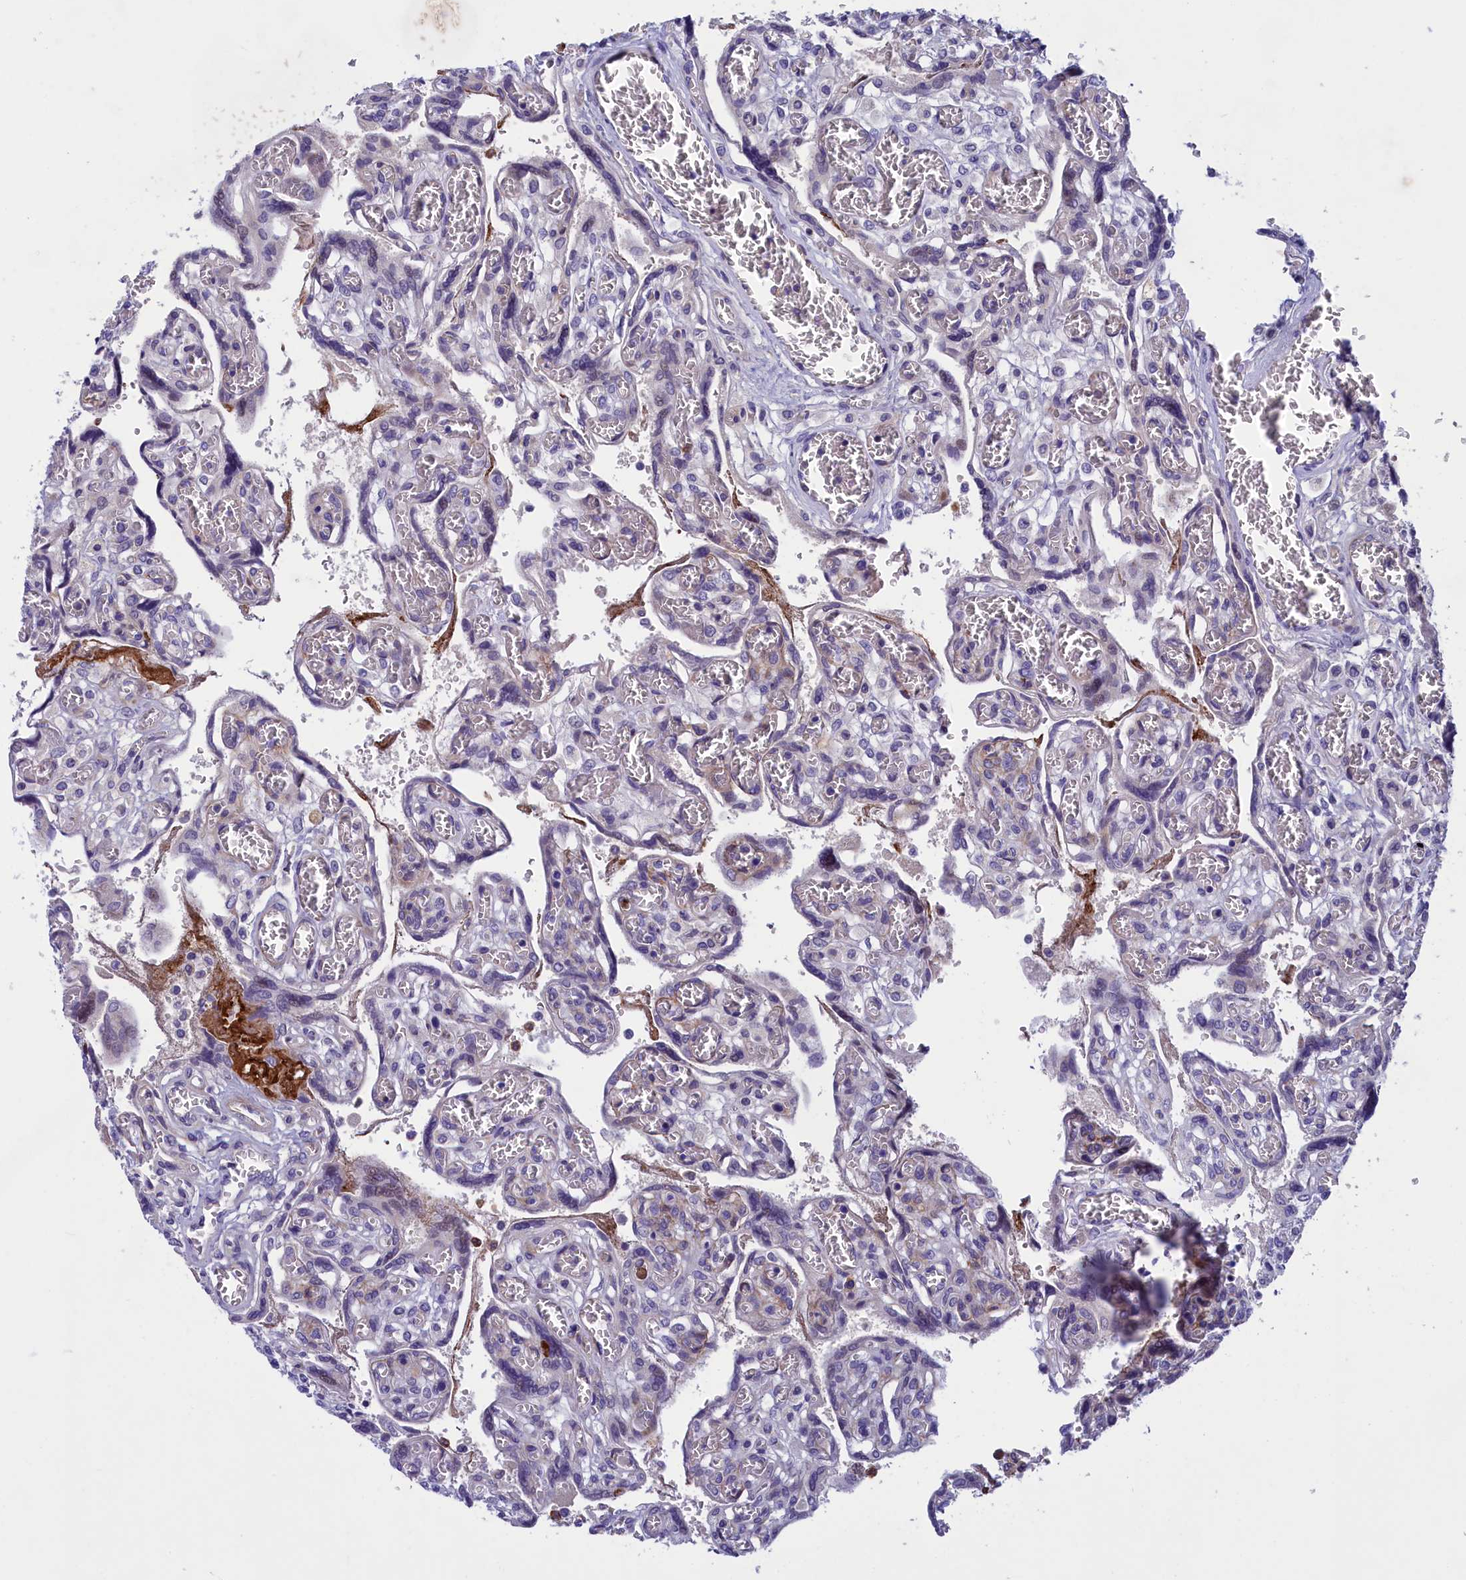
{"staining": {"intensity": "moderate", "quantity": "<25%", "location": "nuclear"}, "tissue": "placenta", "cell_type": "Trophoblastic cells", "image_type": "normal", "snomed": [{"axis": "morphology", "description": "Normal tissue, NOS"}, {"axis": "topography", "description": "Placenta"}], "caption": "Protein expression analysis of benign placenta reveals moderate nuclear staining in approximately <25% of trophoblastic cells.", "gene": "LOXL1", "patient": {"sex": "female", "age": 39}}